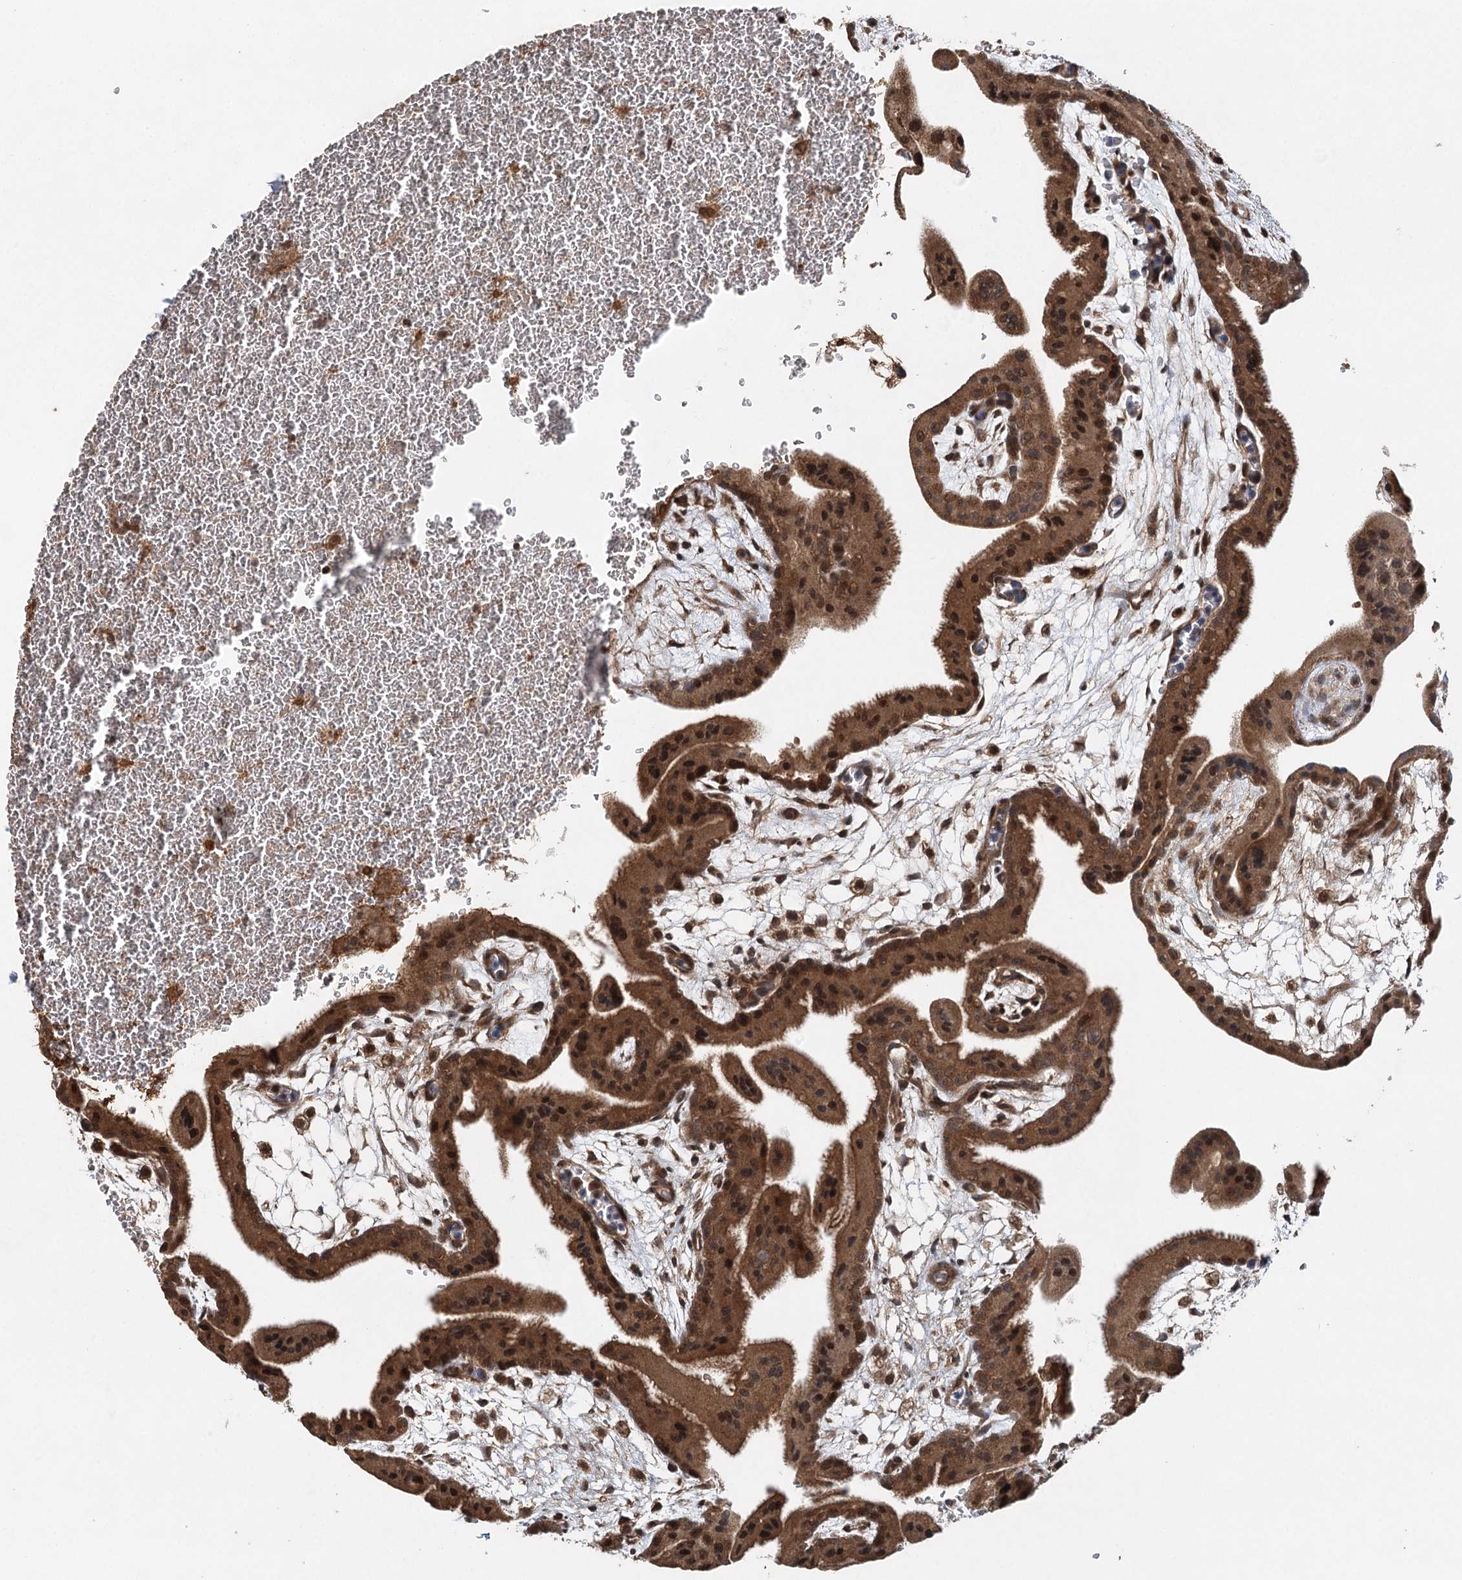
{"staining": {"intensity": "moderate", "quantity": ">75%", "location": "cytoplasmic/membranous"}, "tissue": "placenta", "cell_type": "Decidual cells", "image_type": "normal", "snomed": [{"axis": "morphology", "description": "Normal tissue, NOS"}, {"axis": "topography", "description": "Placenta"}], "caption": "A histopathology image of human placenta stained for a protein demonstrates moderate cytoplasmic/membranous brown staining in decidual cells. Nuclei are stained in blue.", "gene": "INSIG2", "patient": {"sex": "female", "age": 35}}